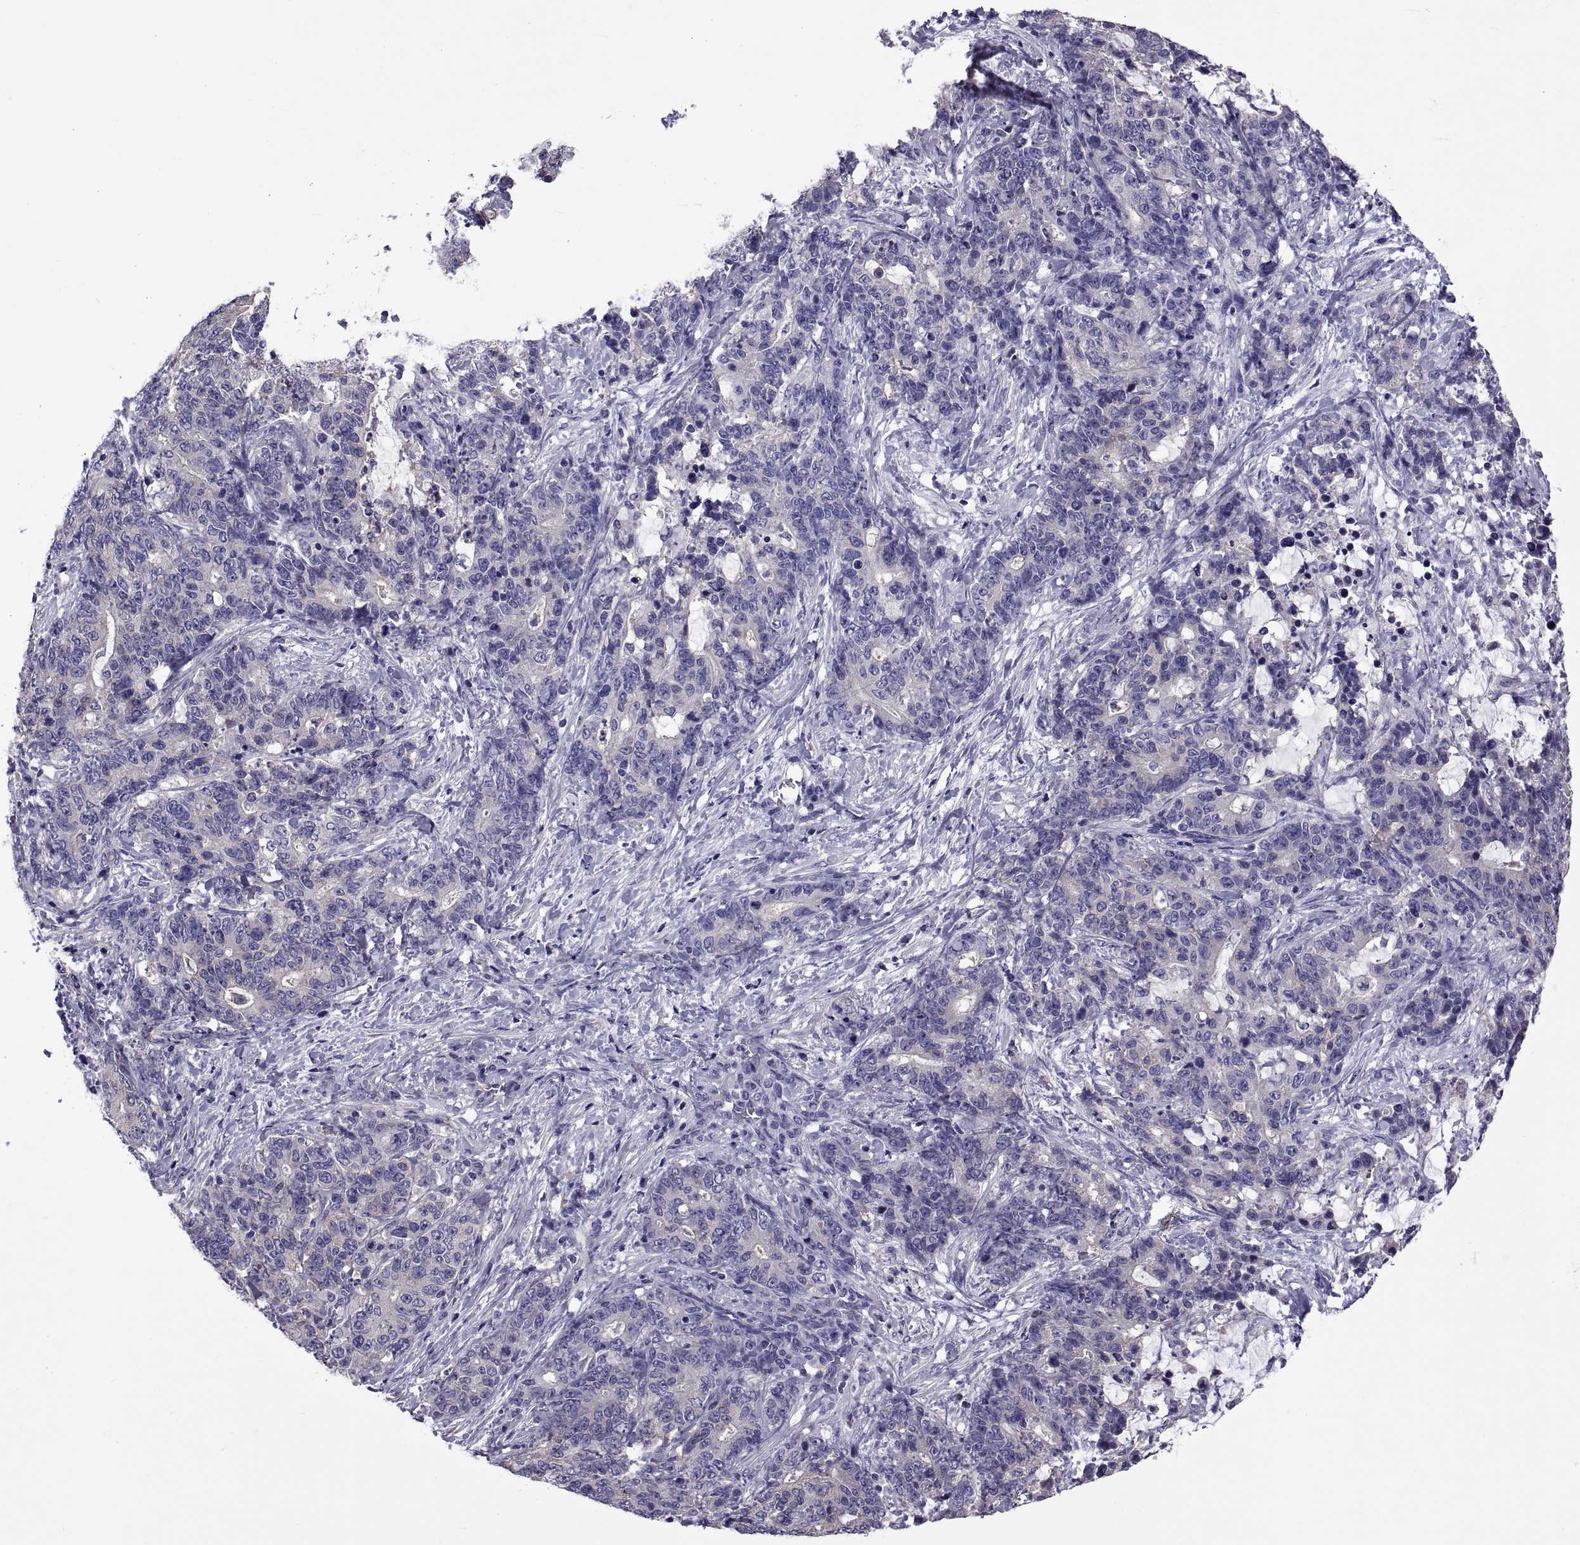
{"staining": {"intensity": "negative", "quantity": "none", "location": "none"}, "tissue": "stomach cancer", "cell_type": "Tumor cells", "image_type": "cancer", "snomed": [{"axis": "morphology", "description": "Normal tissue, NOS"}, {"axis": "morphology", "description": "Adenocarcinoma, NOS"}, {"axis": "topography", "description": "Stomach"}], "caption": "Stomach cancer (adenocarcinoma) was stained to show a protein in brown. There is no significant staining in tumor cells.", "gene": "TMC3", "patient": {"sex": "female", "age": 64}}